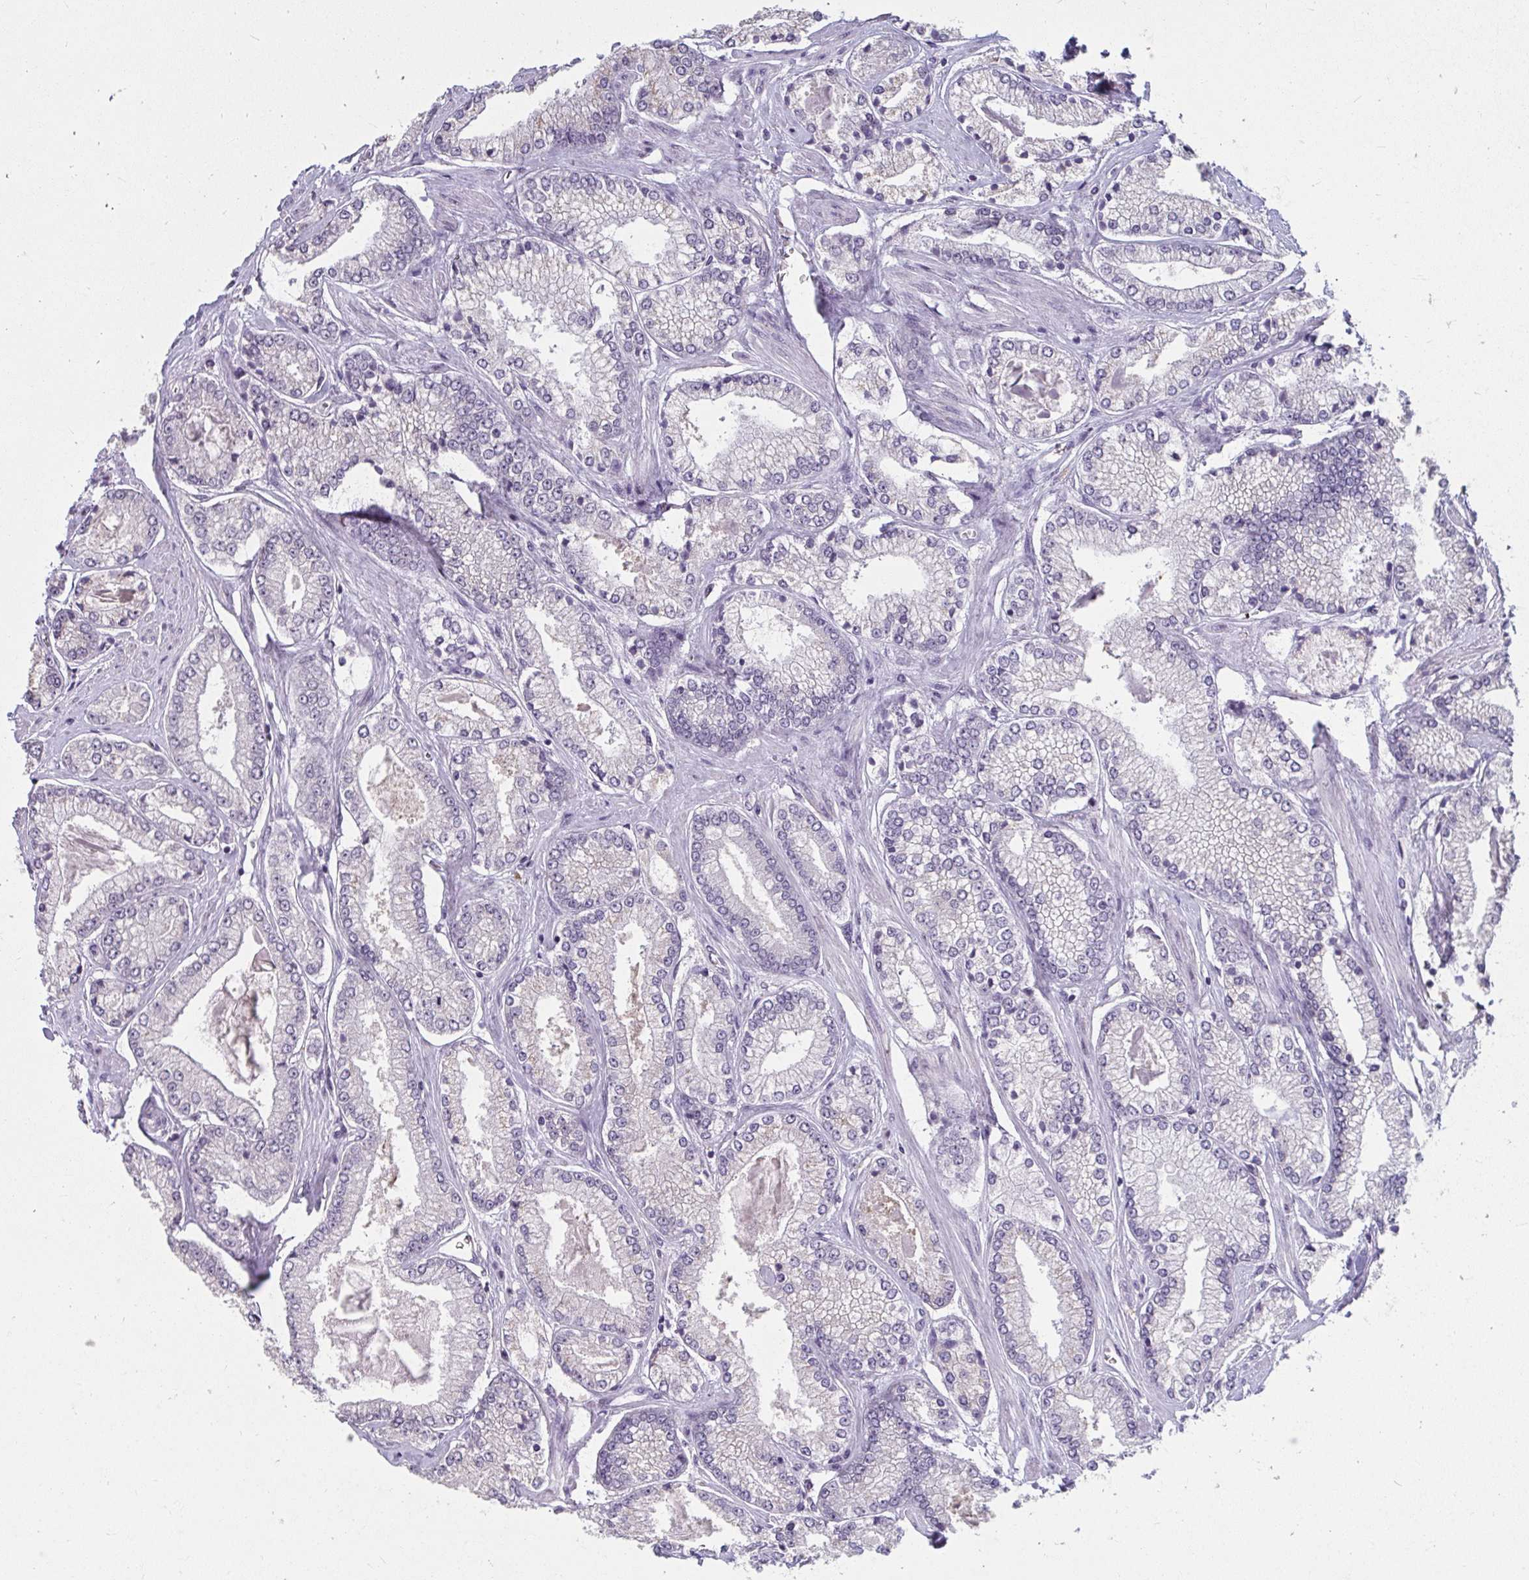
{"staining": {"intensity": "negative", "quantity": "none", "location": "none"}, "tissue": "prostate cancer", "cell_type": "Tumor cells", "image_type": "cancer", "snomed": [{"axis": "morphology", "description": "Adenocarcinoma, Low grade"}, {"axis": "topography", "description": "Prostate"}], "caption": "IHC of prostate adenocarcinoma (low-grade) exhibits no positivity in tumor cells.", "gene": "NUP133", "patient": {"sex": "male", "age": 67}}